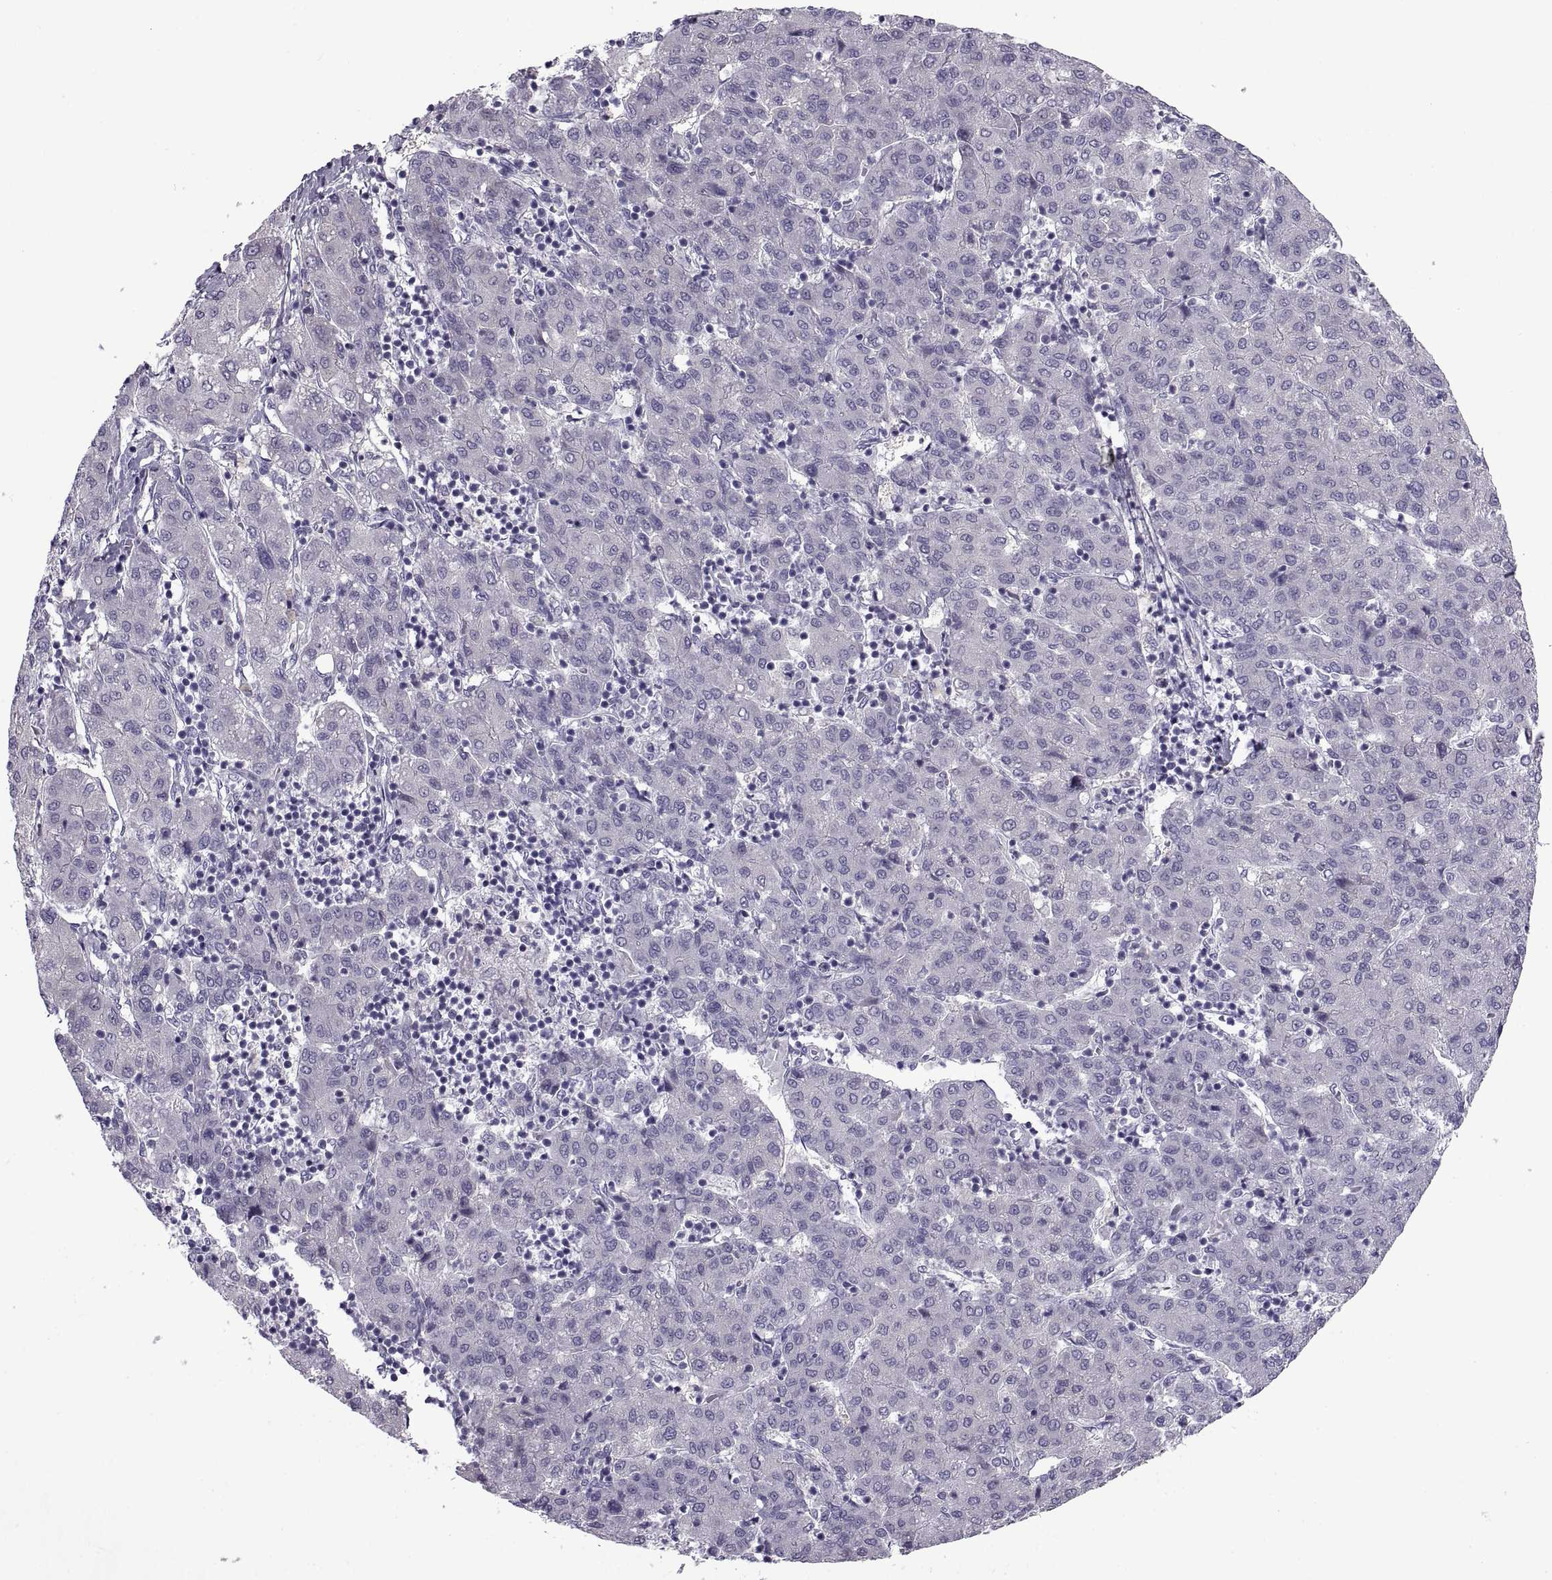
{"staining": {"intensity": "negative", "quantity": "none", "location": "none"}, "tissue": "liver cancer", "cell_type": "Tumor cells", "image_type": "cancer", "snomed": [{"axis": "morphology", "description": "Carcinoma, Hepatocellular, NOS"}, {"axis": "topography", "description": "Liver"}], "caption": "Immunohistochemistry (IHC) photomicrograph of hepatocellular carcinoma (liver) stained for a protein (brown), which demonstrates no expression in tumor cells.", "gene": "BSPH1", "patient": {"sex": "male", "age": 65}}